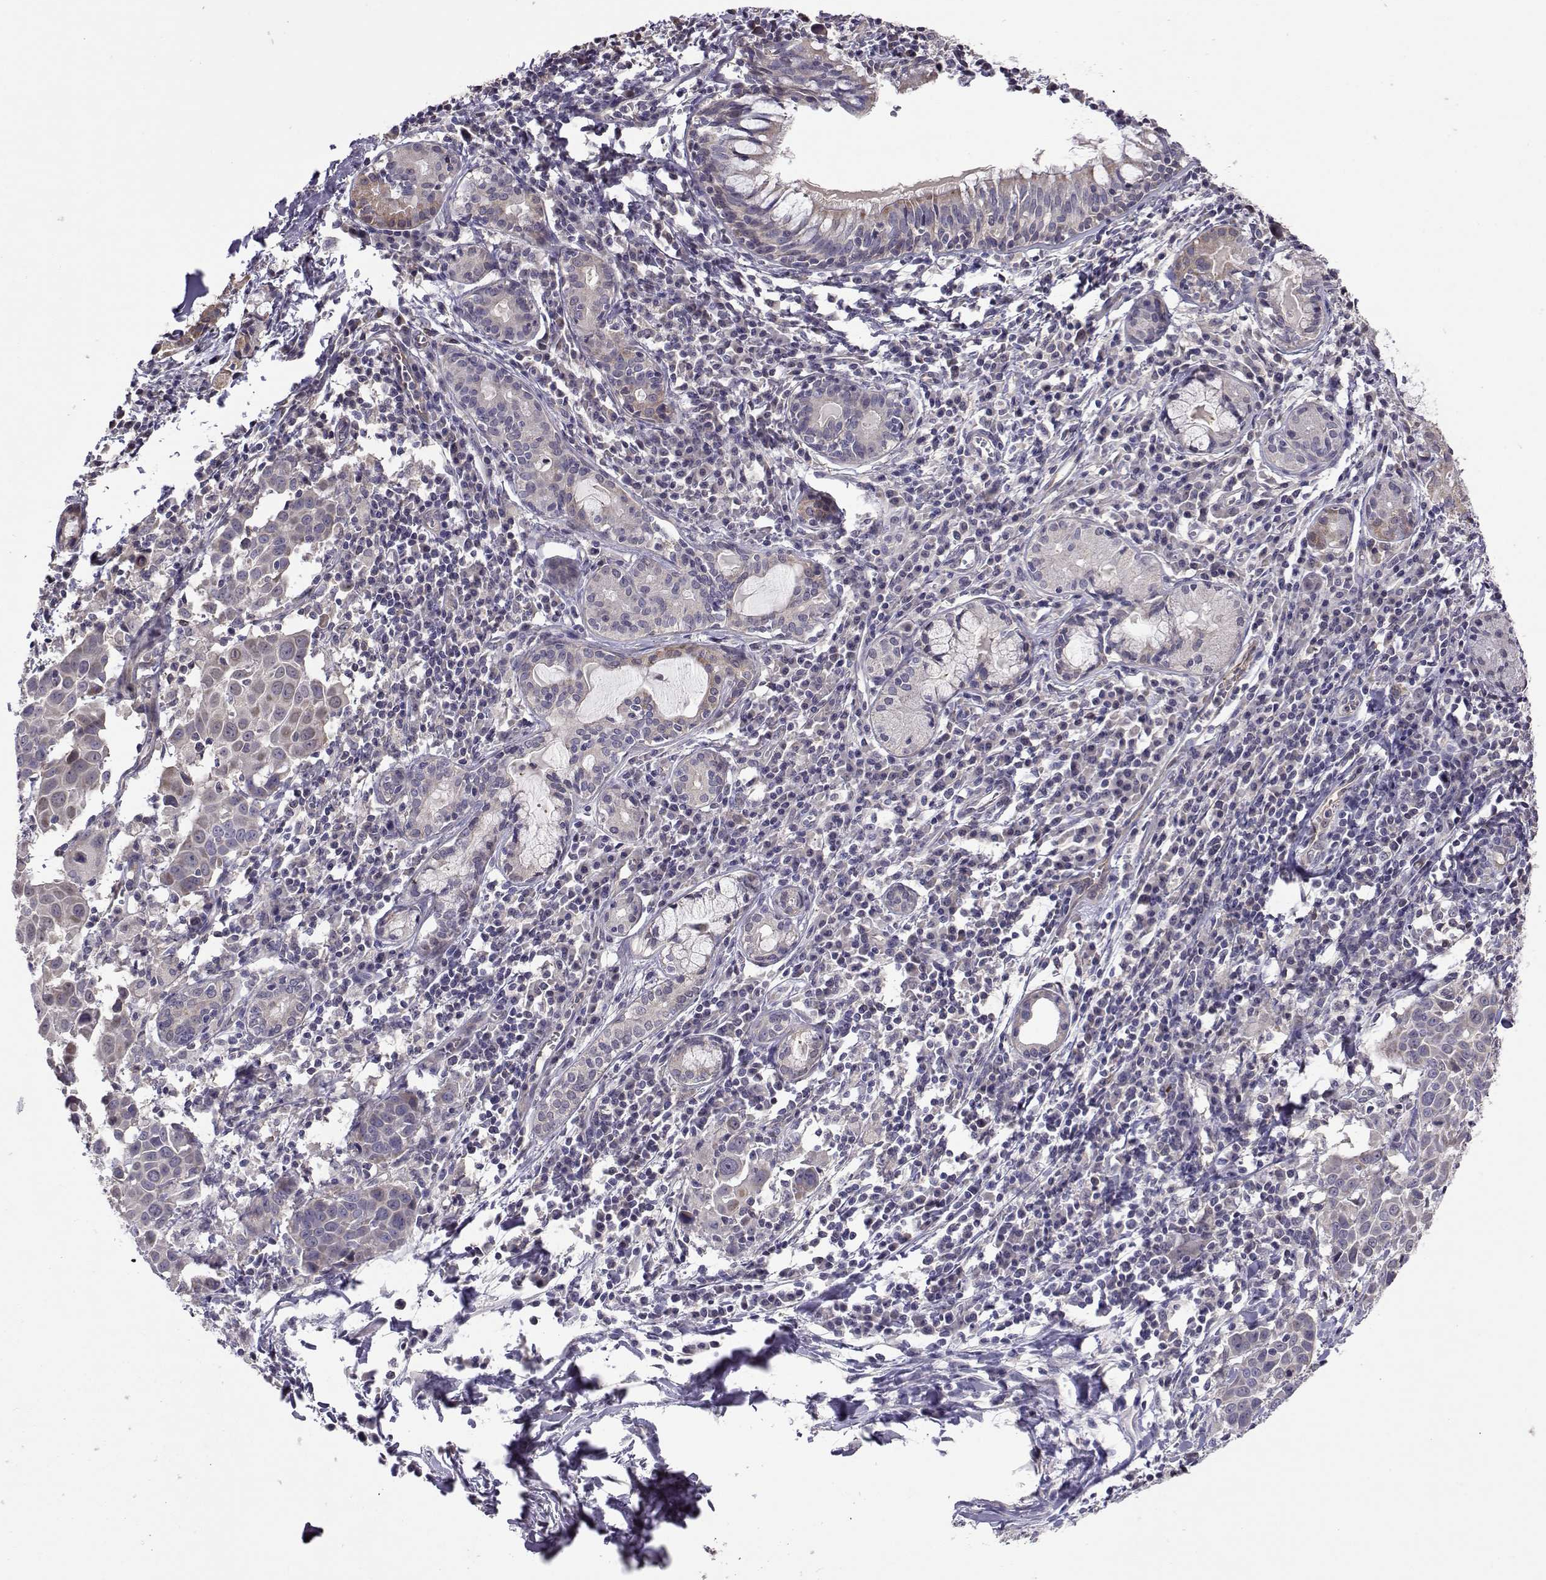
{"staining": {"intensity": "negative", "quantity": "none", "location": "none"}, "tissue": "lung cancer", "cell_type": "Tumor cells", "image_type": "cancer", "snomed": [{"axis": "morphology", "description": "Squamous cell carcinoma, NOS"}, {"axis": "topography", "description": "Lung"}], "caption": "There is no significant positivity in tumor cells of lung cancer (squamous cell carcinoma).", "gene": "NCAM2", "patient": {"sex": "male", "age": 57}}